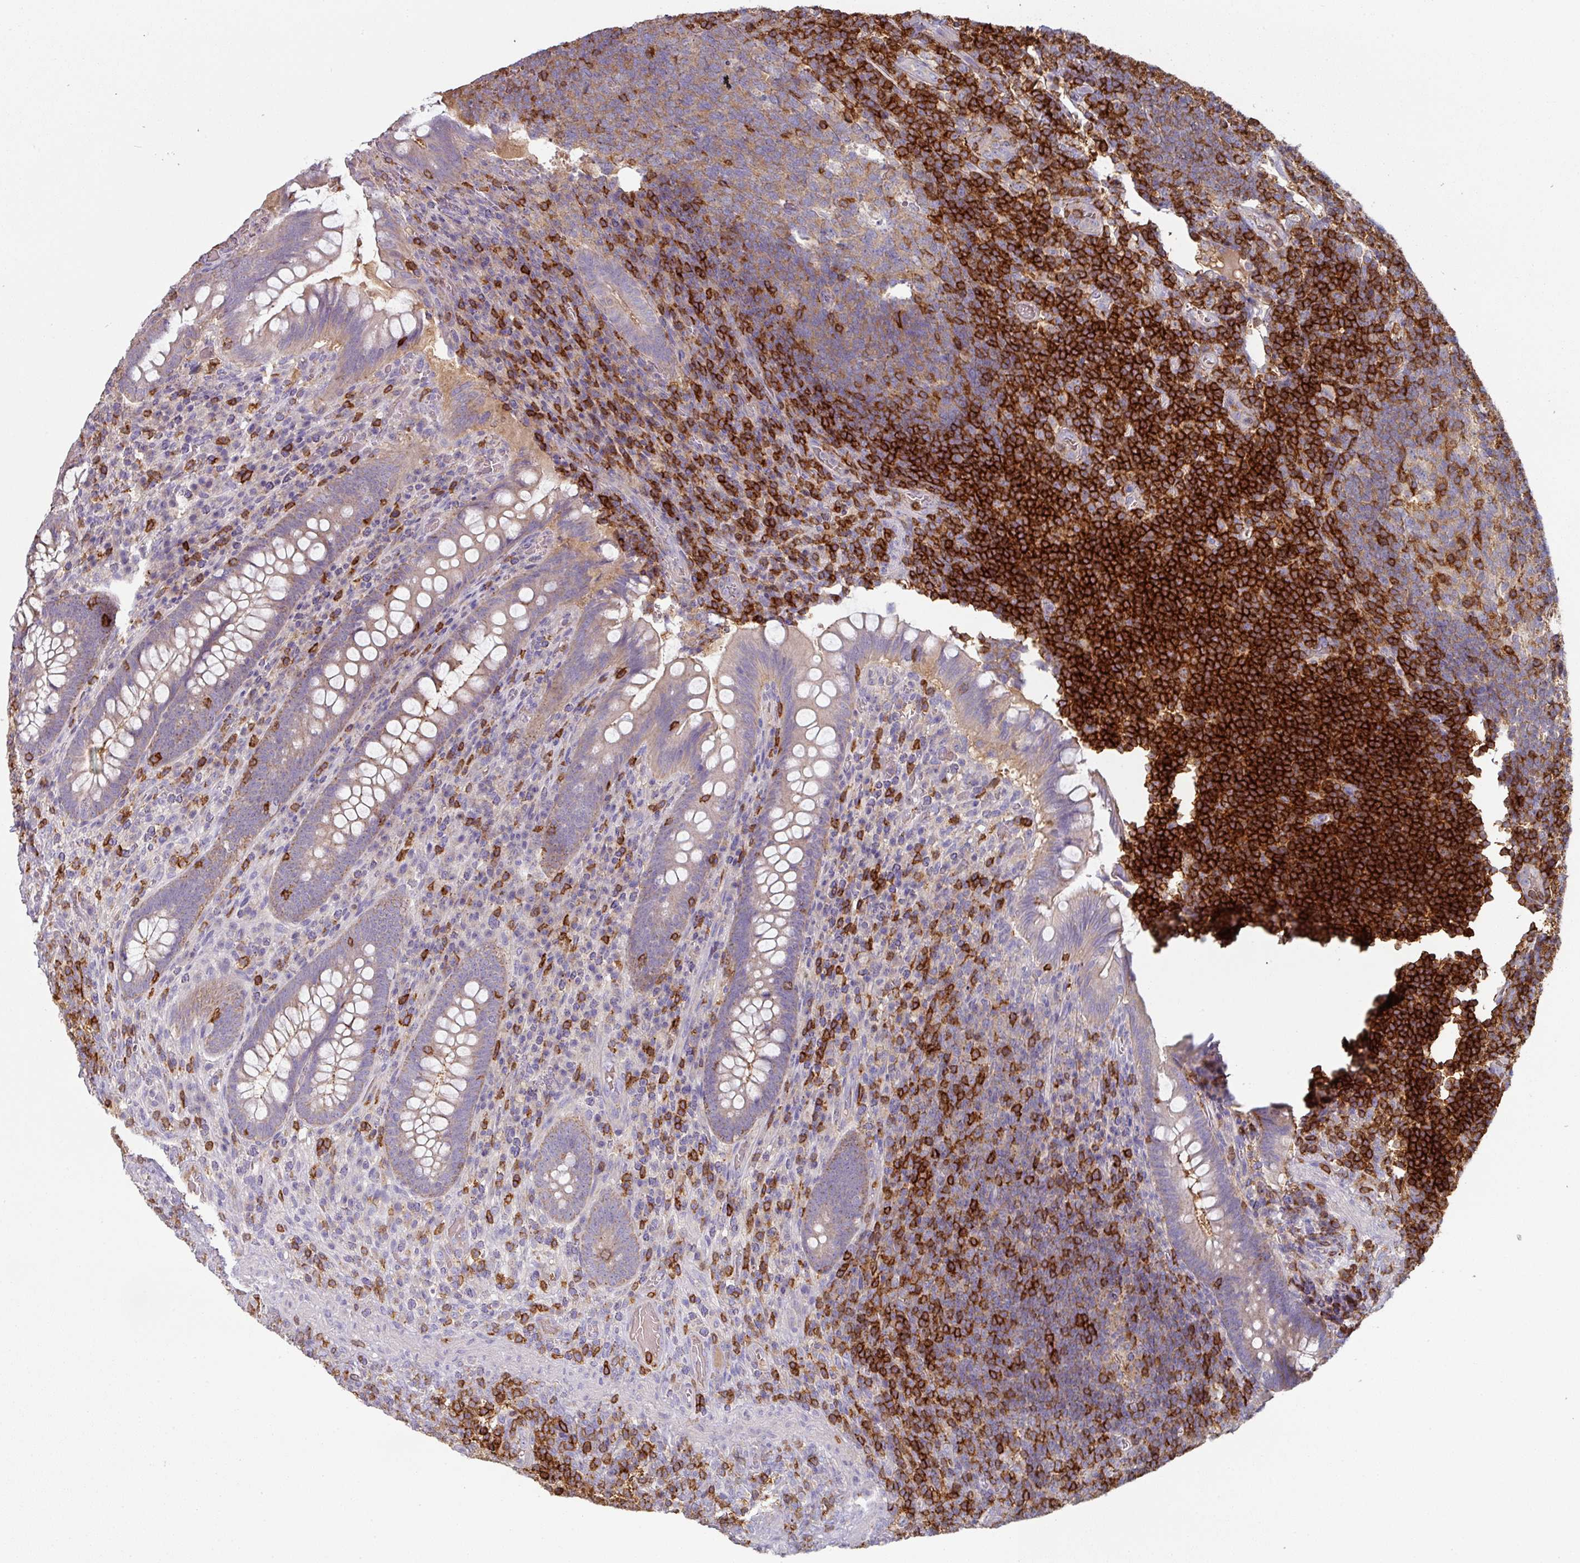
{"staining": {"intensity": "weak", "quantity": "<25%", "location": "cytoplasmic/membranous"}, "tissue": "appendix", "cell_type": "Glandular cells", "image_type": "normal", "snomed": [{"axis": "morphology", "description": "Normal tissue, NOS"}, {"axis": "topography", "description": "Appendix"}], "caption": "There is no significant positivity in glandular cells of appendix. Brightfield microscopy of immunohistochemistry (IHC) stained with DAB (3,3'-diaminobenzidine) (brown) and hematoxylin (blue), captured at high magnification.", "gene": "CD3G", "patient": {"sex": "female", "age": 43}}